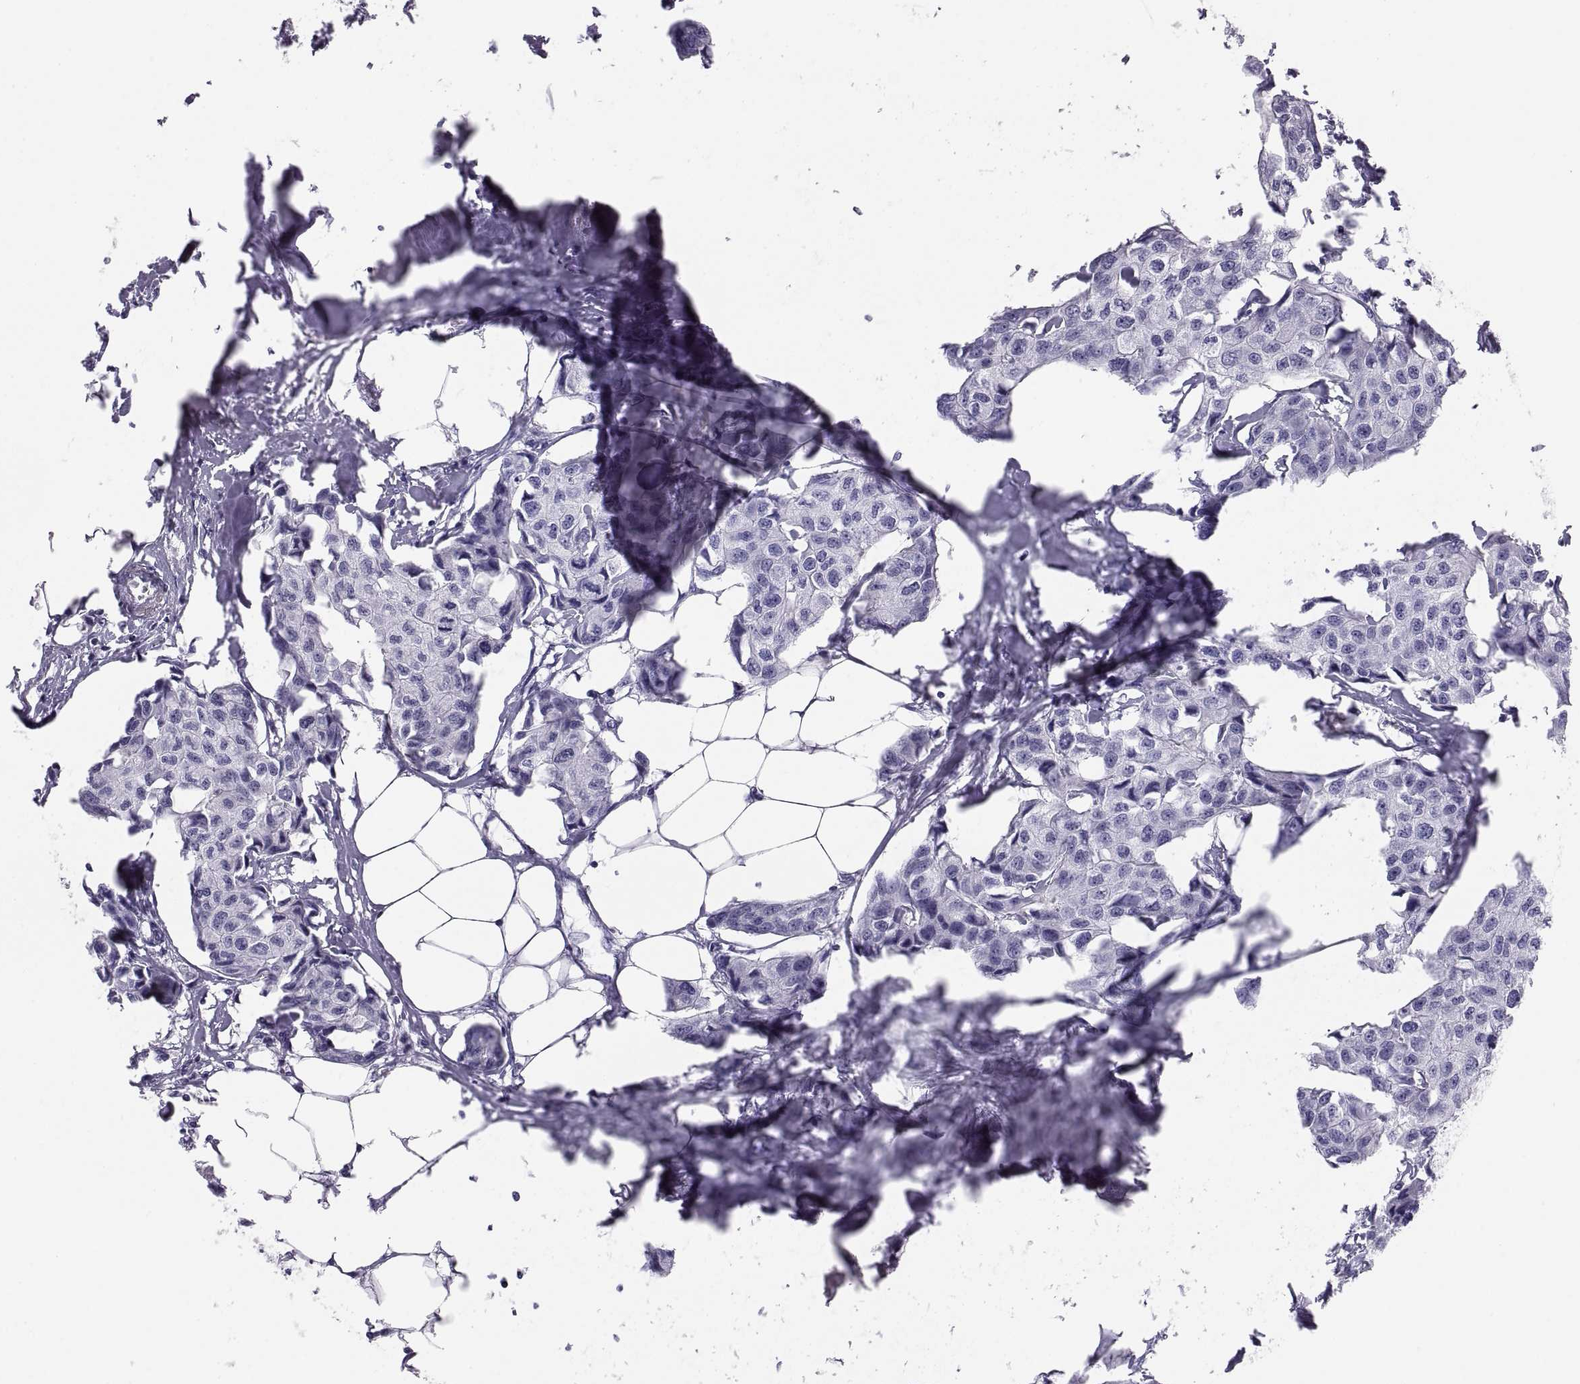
{"staining": {"intensity": "negative", "quantity": "none", "location": "none"}, "tissue": "breast cancer", "cell_type": "Tumor cells", "image_type": "cancer", "snomed": [{"axis": "morphology", "description": "Duct carcinoma"}, {"axis": "topography", "description": "Breast"}], "caption": "Protein analysis of breast infiltrating ductal carcinoma exhibits no significant expression in tumor cells.", "gene": "PAX2", "patient": {"sex": "female", "age": 80}}